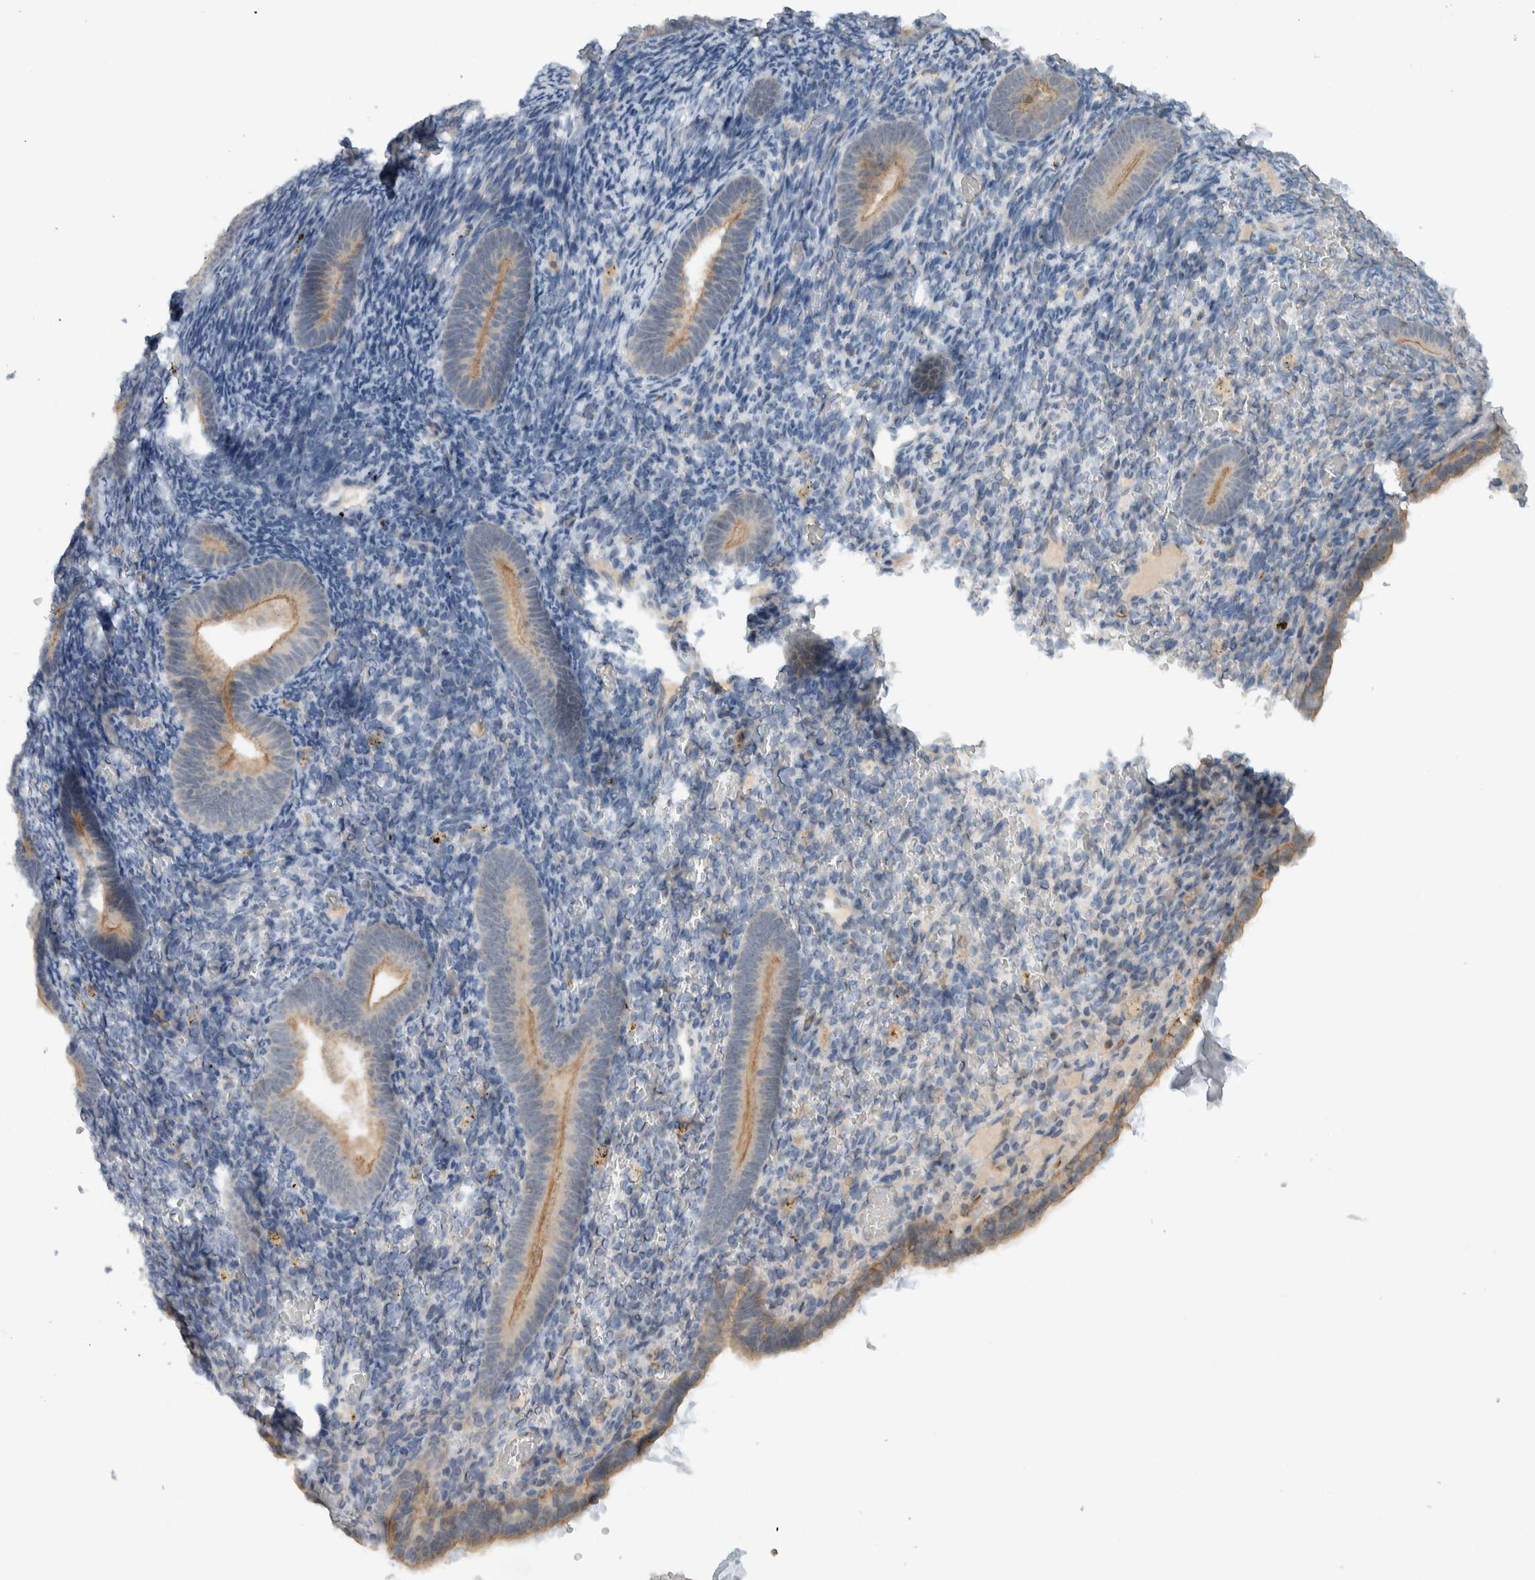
{"staining": {"intensity": "negative", "quantity": "none", "location": "none"}, "tissue": "endometrium", "cell_type": "Cells in endometrial stroma", "image_type": "normal", "snomed": [{"axis": "morphology", "description": "Normal tissue, NOS"}, {"axis": "topography", "description": "Endometrium"}], "caption": "Endometrium stained for a protein using immunohistochemistry reveals no staining cells in endometrial stroma.", "gene": "MPRIP", "patient": {"sex": "female", "age": 51}}